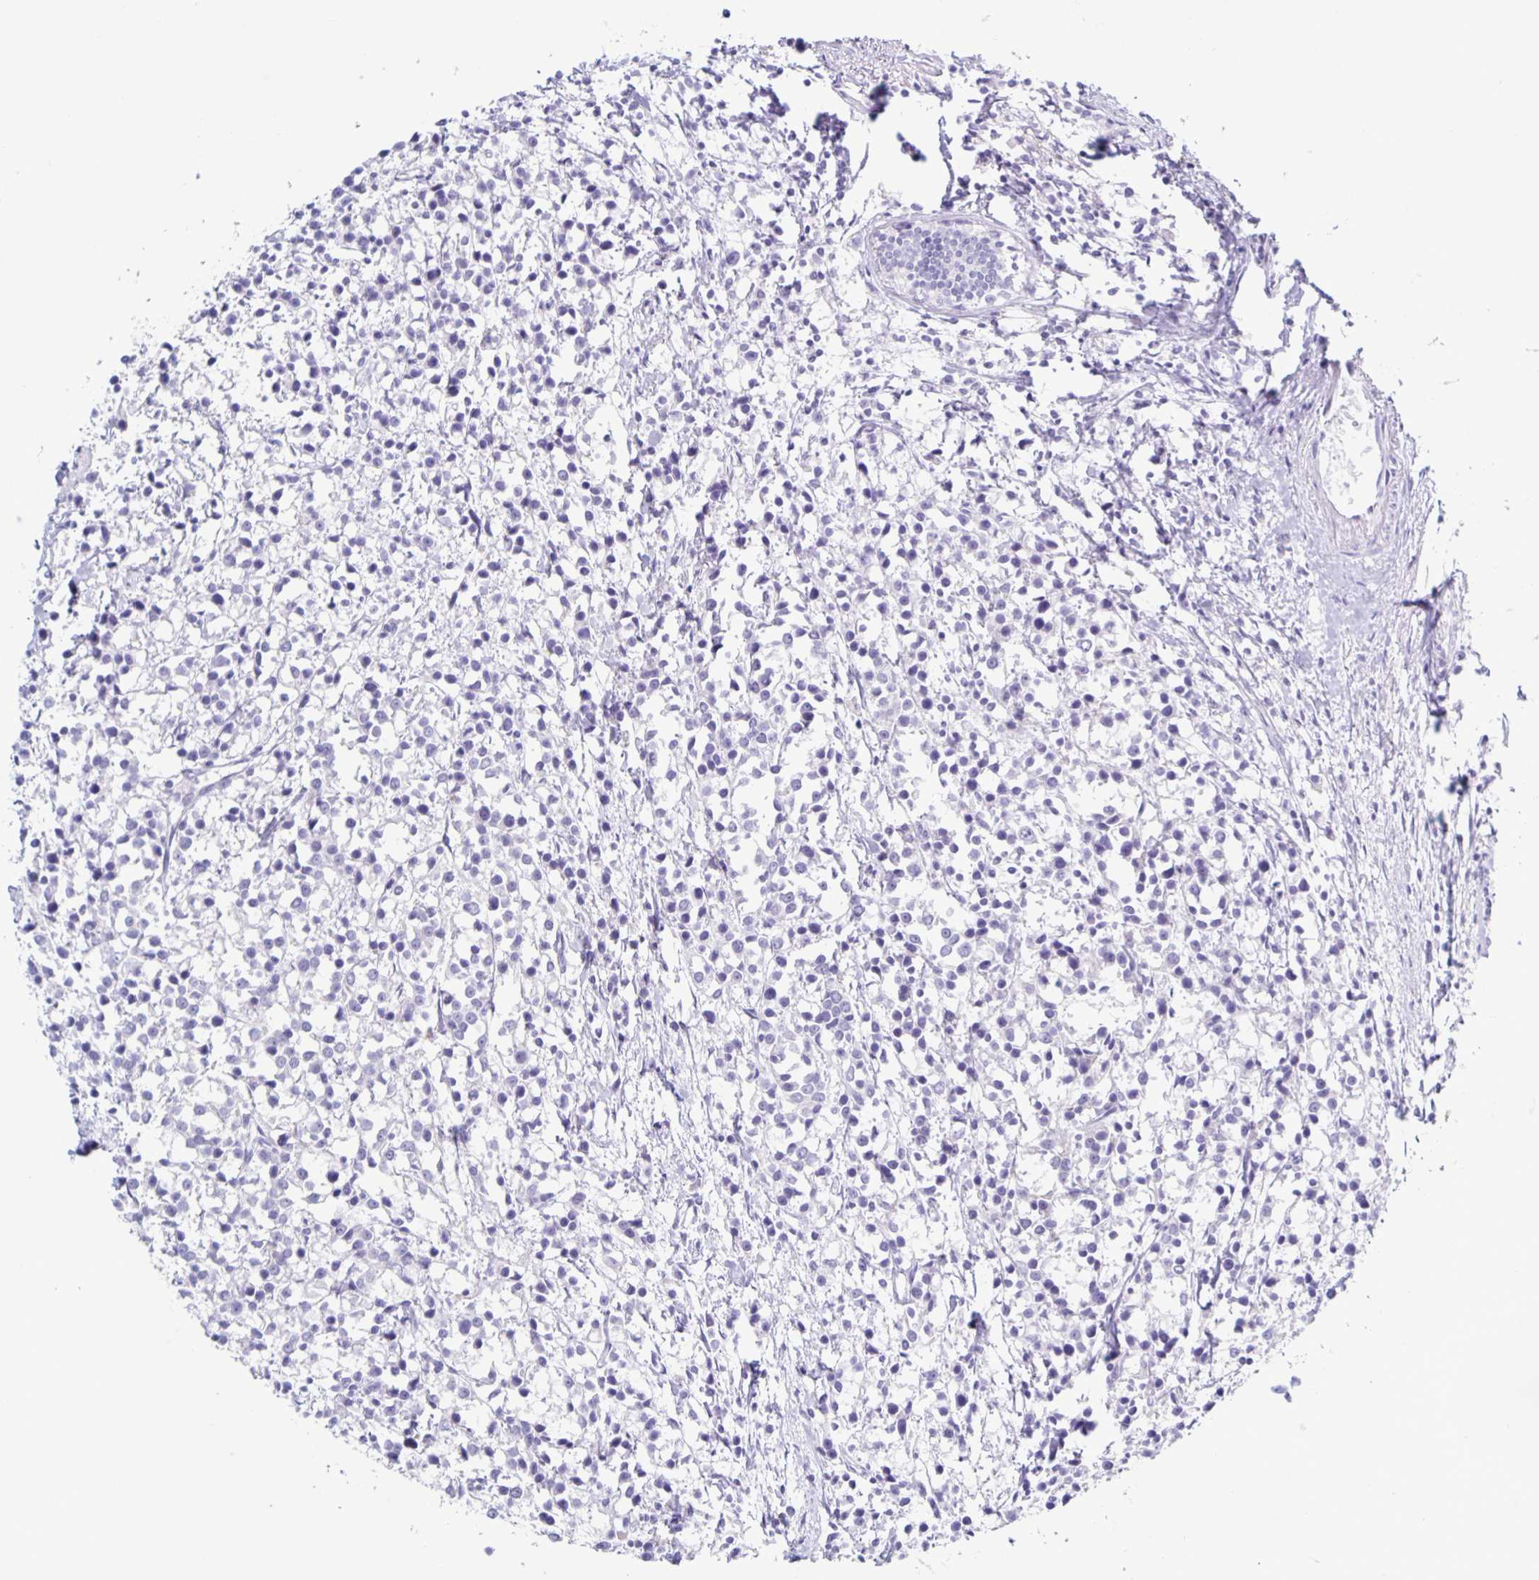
{"staining": {"intensity": "negative", "quantity": "none", "location": "none"}, "tissue": "breast cancer", "cell_type": "Tumor cells", "image_type": "cancer", "snomed": [{"axis": "morphology", "description": "Duct carcinoma"}, {"axis": "topography", "description": "Breast"}], "caption": "Breast infiltrating ductal carcinoma was stained to show a protein in brown. There is no significant expression in tumor cells.", "gene": "CT45A5", "patient": {"sex": "female", "age": 80}}